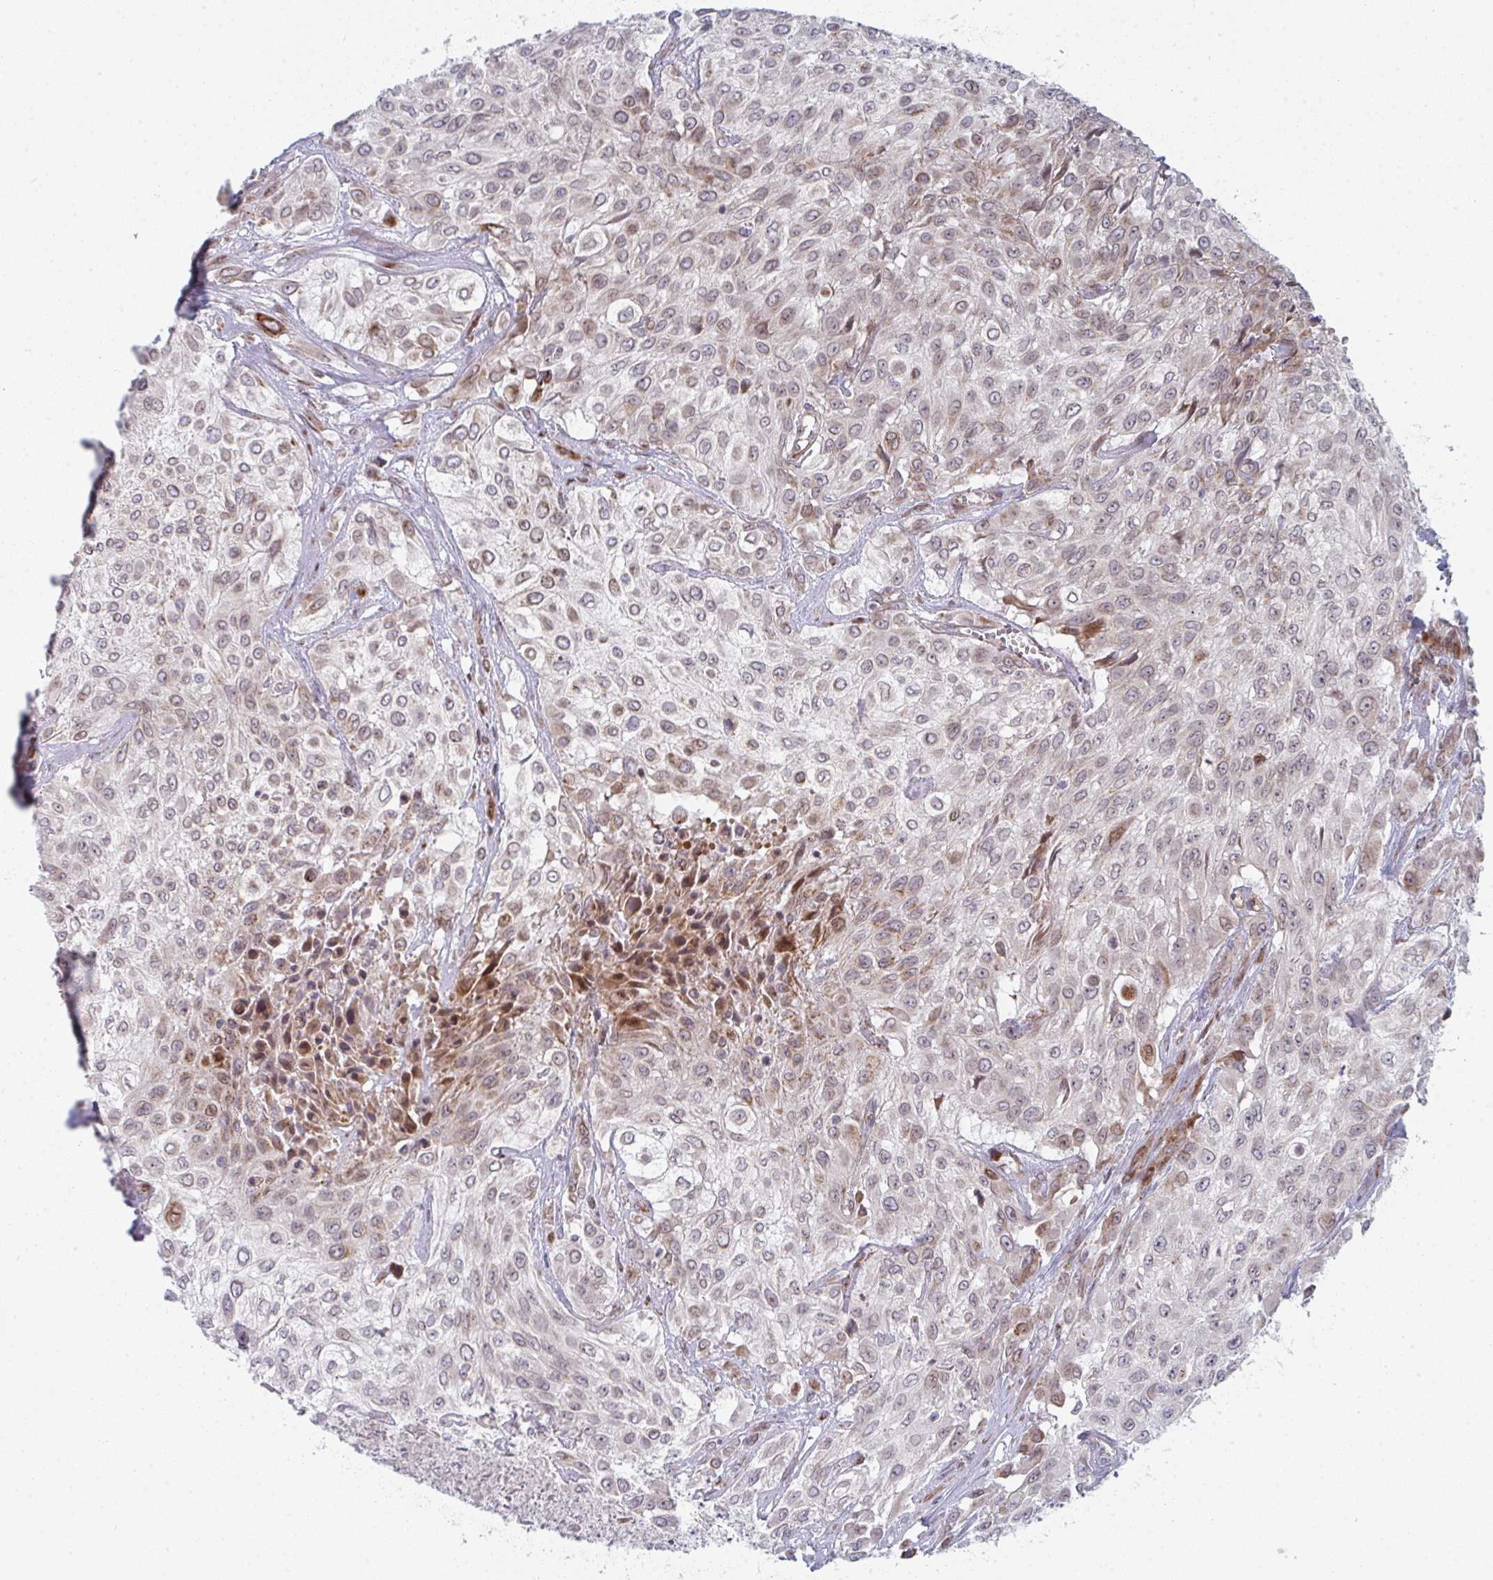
{"staining": {"intensity": "weak", "quantity": "25%-75%", "location": "nuclear"}, "tissue": "urothelial cancer", "cell_type": "Tumor cells", "image_type": "cancer", "snomed": [{"axis": "morphology", "description": "Urothelial carcinoma, High grade"}, {"axis": "topography", "description": "Urinary bladder"}], "caption": "The micrograph demonstrates a brown stain indicating the presence of a protein in the nuclear of tumor cells in urothelial cancer. Using DAB (brown) and hematoxylin (blue) stains, captured at high magnification using brightfield microscopy.", "gene": "PRKCH", "patient": {"sex": "male", "age": 57}}